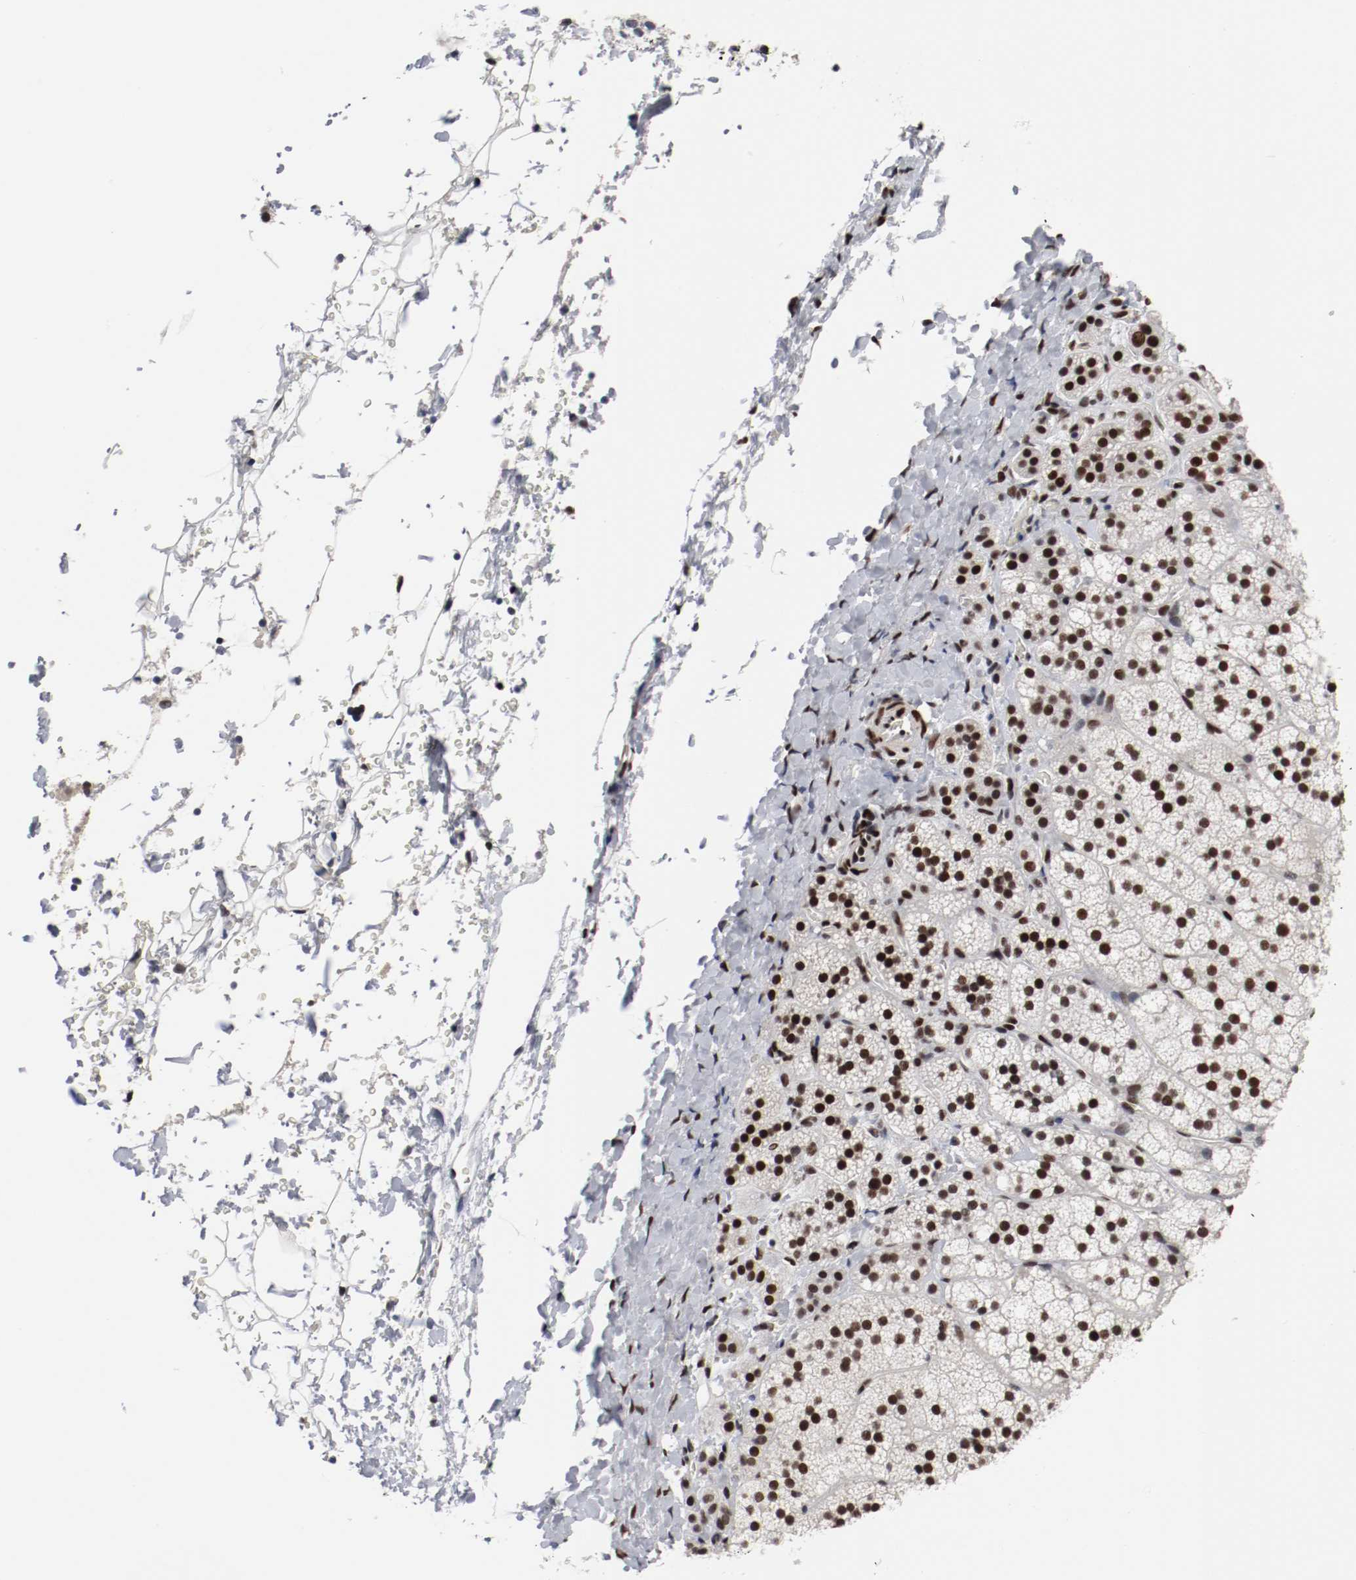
{"staining": {"intensity": "strong", "quantity": ">75%", "location": "nuclear"}, "tissue": "adrenal gland", "cell_type": "Glandular cells", "image_type": "normal", "snomed": [{"axis": "morphology", "description": "Normal tissue, NOS"}, {"axis": "topography", "description": "Adrenal gland"}], "caption": "Protein staining demonstrates strong nuclear expression in about >75% of glandular cells in unremarkable adrenal gland. (DAB (3,3'-diaminobenzidine) IHC, brown staining for protein, blue staining for nuclei).", "gene": "MEF2D", "patient": {"sex": "female", "age": 44}}